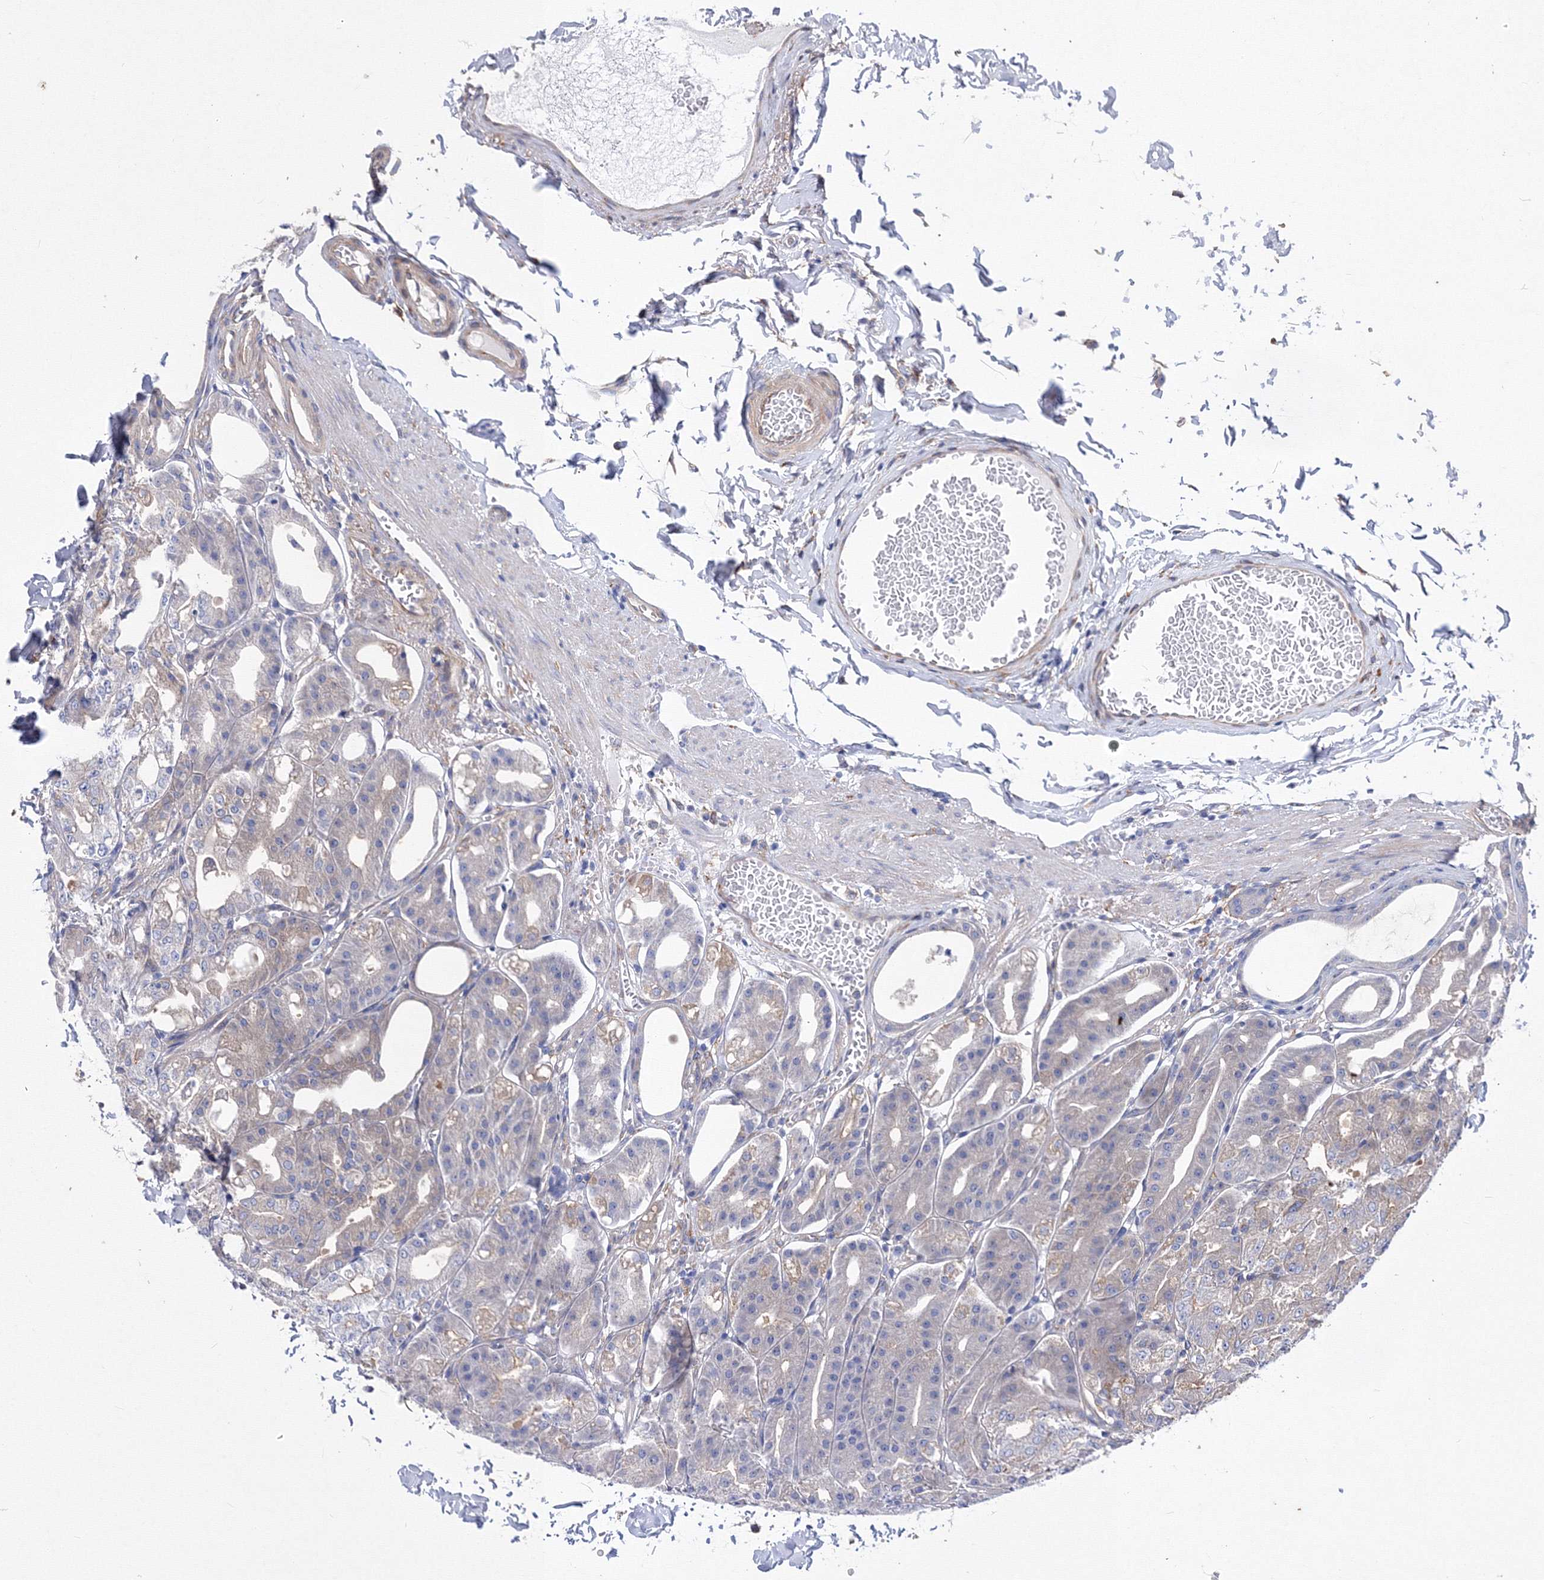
{"staining": {"intensity": "weak", "quantity": "<25%", "location": "cytoplasmic/membranous"}, "tissue": "stomach", "cell_type": "Glandular cells", "image_type": "normal", "snomed": [{"axis": "morphology", "description": "Normal tissue, NOS"}, {"axis": "topography", "description": "Stomach, lower"}], "caption": "This image is of benign stomach stained with immunohistochemistry (IHC) to label a protein in brown with the nuclei are counter-stained blue. There is no expression in glandular cells. (IHC, brightfield microscopy, high magnification).", "gene": "SNX18", "patient": {"sex": "male", "age": 71}}